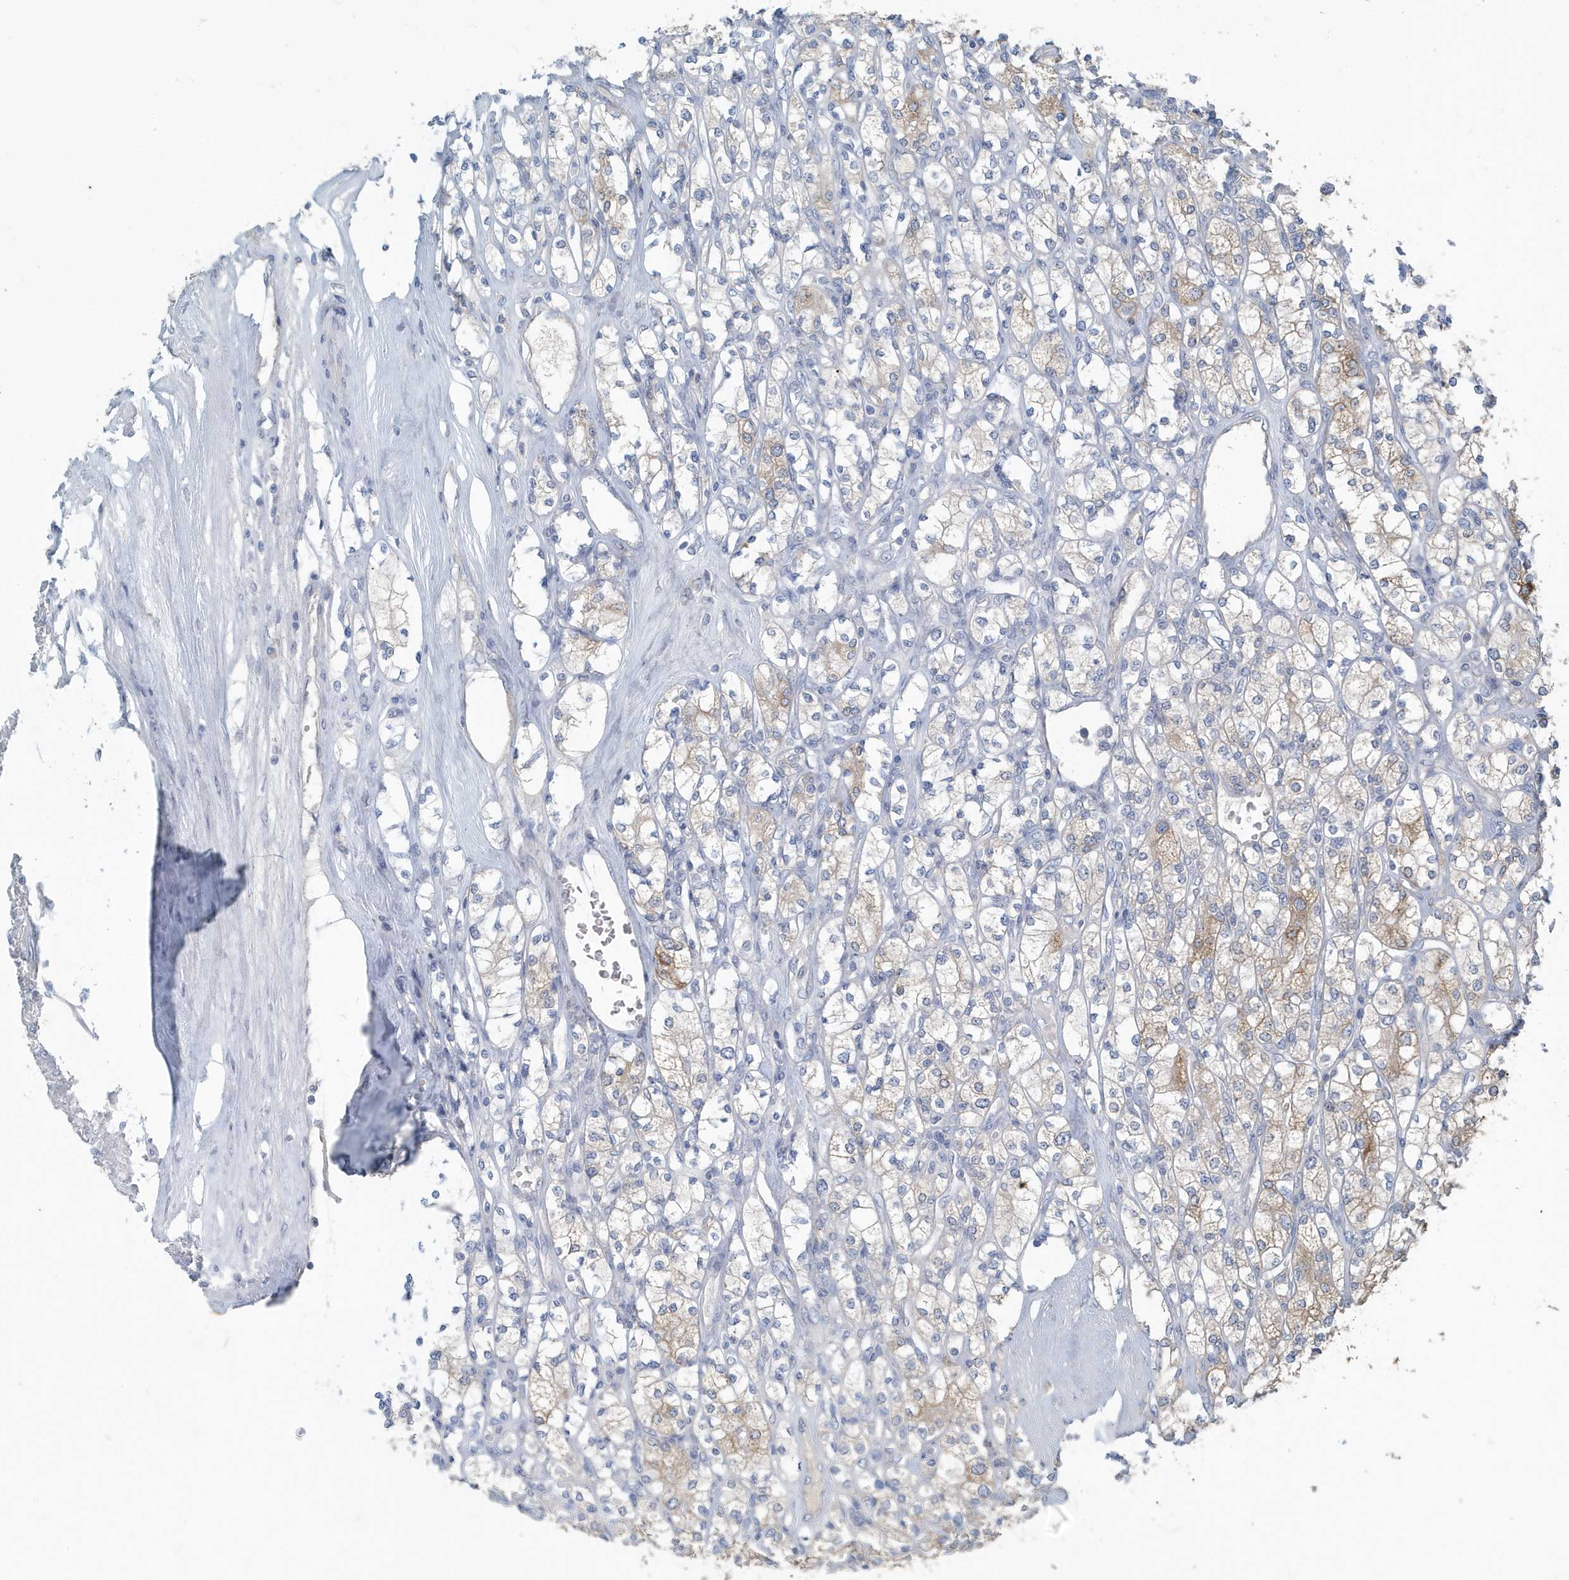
{"staining": {"intensity": "moderate", "quantity": "<25%", "location": "cytoplasmic/membranous"}, "tissue": "renal cancer", "cell_type": "Tumor cells", "image_type": "cancer", "snomed": [{"axis": "morphology", "description": "Adenocarcinoma, NOS"}, {"axis": "topography", "description": "Kidney"}], "caption": "The photomicrograph displays a brown stain indicating the presence of a protein in the cytoplasmic/membranous of tumor cells in adenocarcinoma (renal). (DAB (3,3'-diaminobenzidine) IHC with brightfield microscopy, high magnification).", "gene": "UGT2B4", "patient": {"sex": "male", "age": 77}}